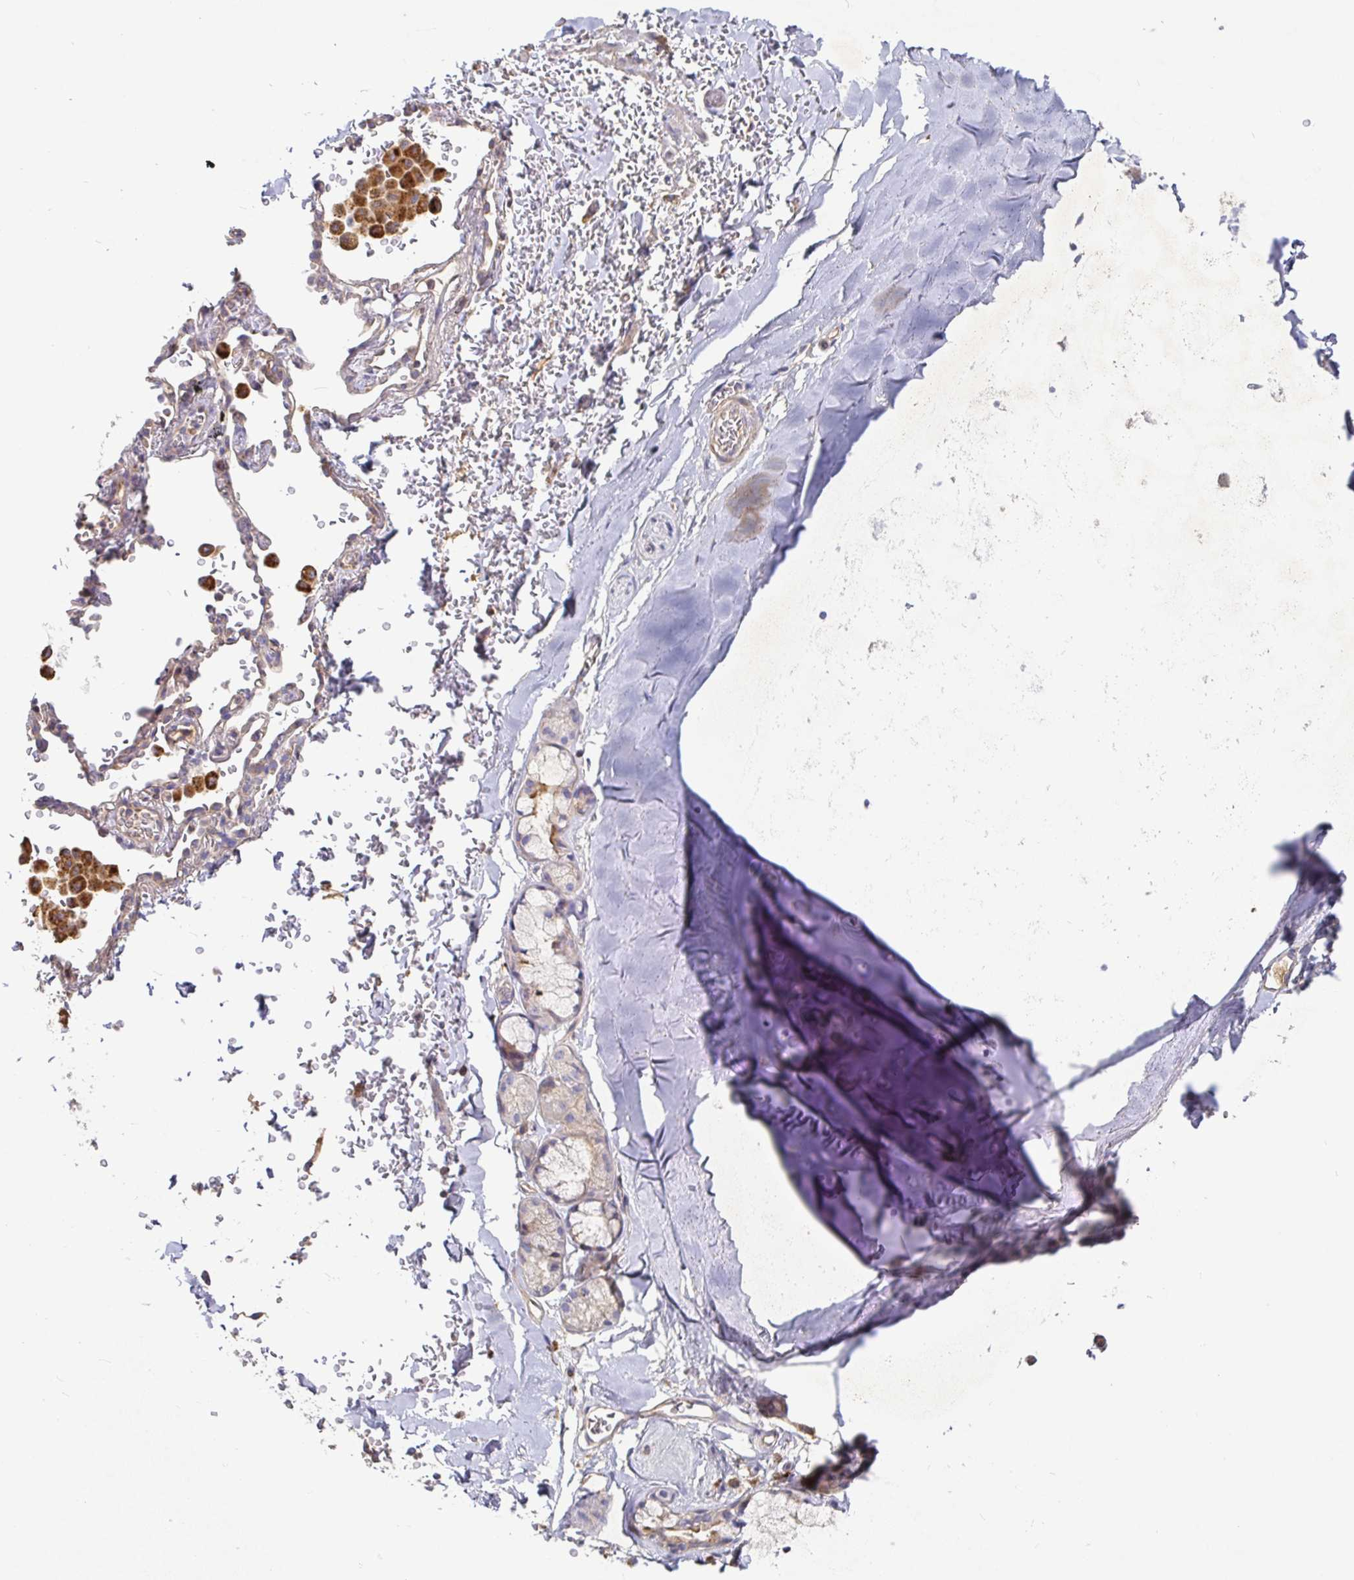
{"staining": {"intensity": "weak", "quantity": "25%-75%", "location": "cytoplasmic/membranous"}, "tissue": "adipose tissue", "cell_type": "Adipocytes", "image_type": "normal", "snomed": [{"axis": "morphology", "description": "Normal tissue, NOS"}, {"axis": "topography", "description": "Cartilage tissue"}, {"axis": "topography", "description": "Bronchus"}, {"axis": "topography", "description": "Peripheral nerve tissue"}], "caption": "Adipocytes demonstrate weak cytoplasmic/membranous expression in approximately 25%-75% of cells in unremarkable adipose tissue.", "gene": "IRAK2", "patient": {"sex": "male", "age": 67}}